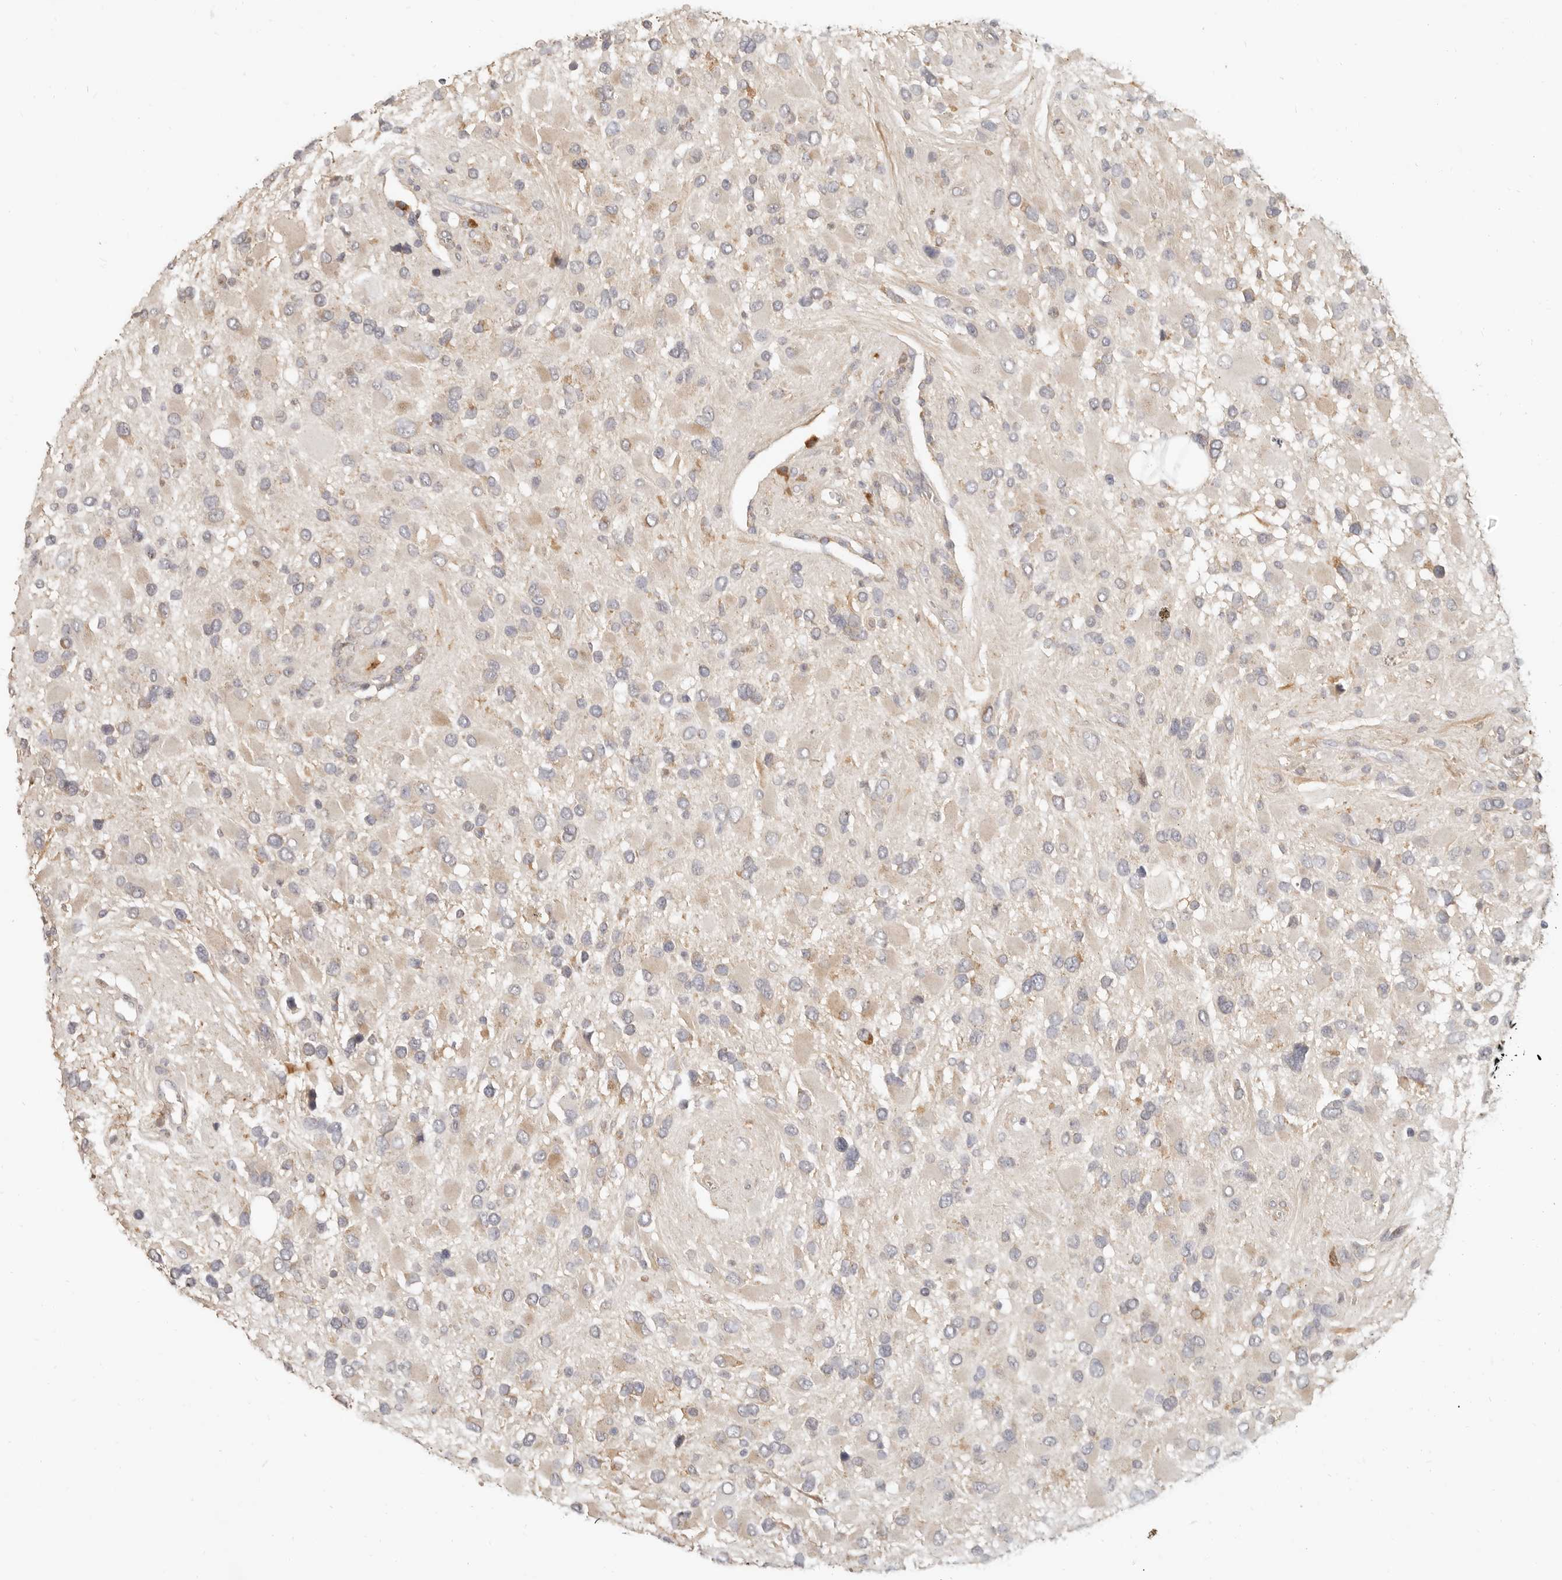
{"staining": {"intensity": "weak", "quantity": "<25%", "location": "cytoplasmic/membranous"}, "tissue": "glioma", "cell_type": "Tumor cells", "image_type": "cancer", "snomed": [{"axis": "morphology", "description": "Glioma, malignant, High grade"}, {"axis": "topography", "description": "Brain"}], "caption": "Image shows no significant protein positivity in tumor cells of high-grade glioma (malignant).", "gene": "PABPC4", "patient": {"sex": "male", "age": 53}}